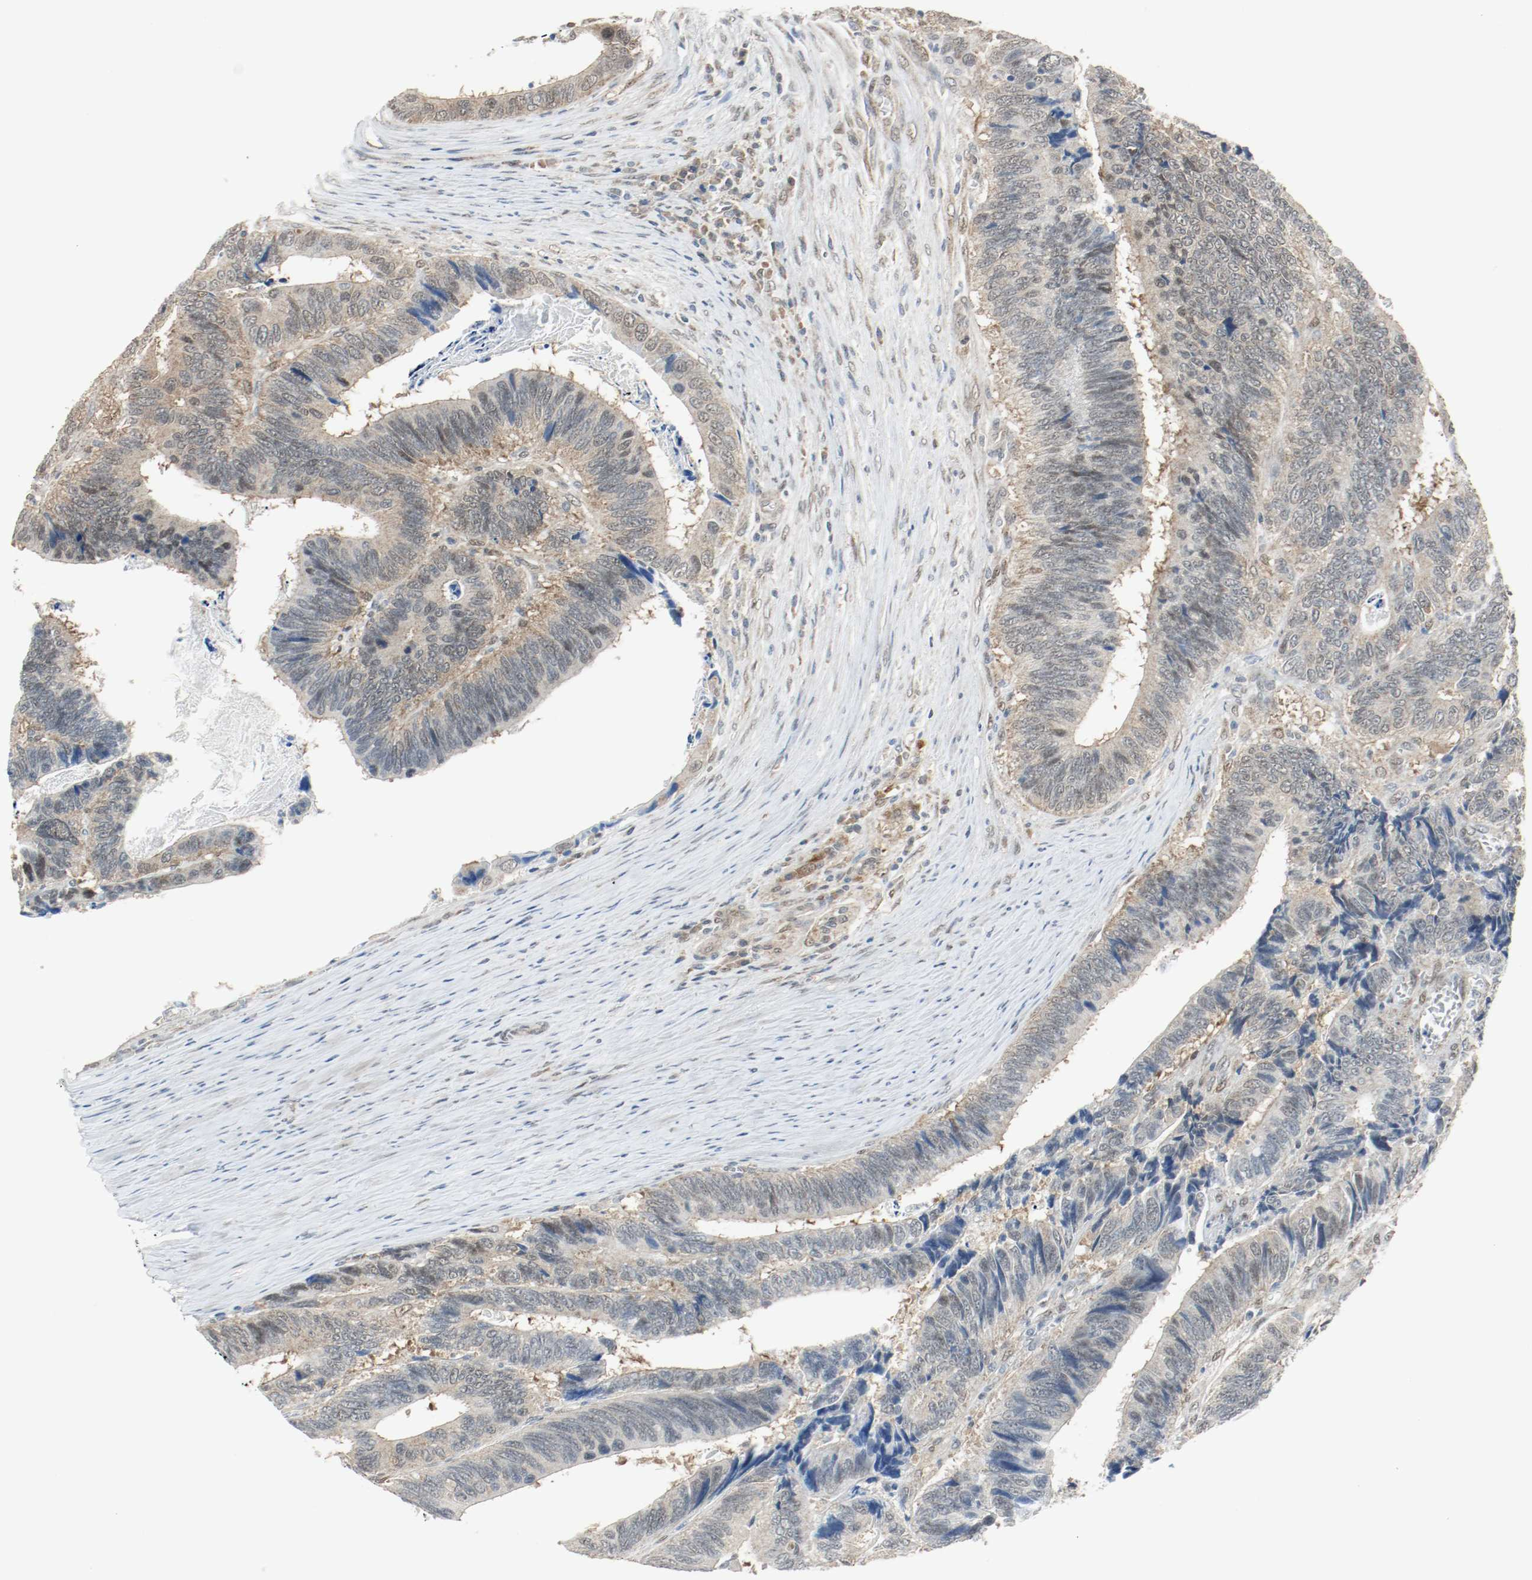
{"staining": {"intensity": "weak", "quantity": ">75%", "location": "cytoplasmic/membranous,nuclear"}, "tissue": "colorectal cancer", "cell_type": "Tumor cells", "image_type": "cancer", "snomed": [{"axis": "morphology", "description": "Adenocarcinoma, NOS"}, {"axis": "topography", "description": "Colon"}], "caption": "Protein expression by immunohistochemistry demonstrates weak cytoplasmic/membranous and nuclear positivity in approximately >75% of tumor cells in adenocarcinoma (colorectal).", "gene": "PPME1", "patient": {"sex": "male", "age": 72}}